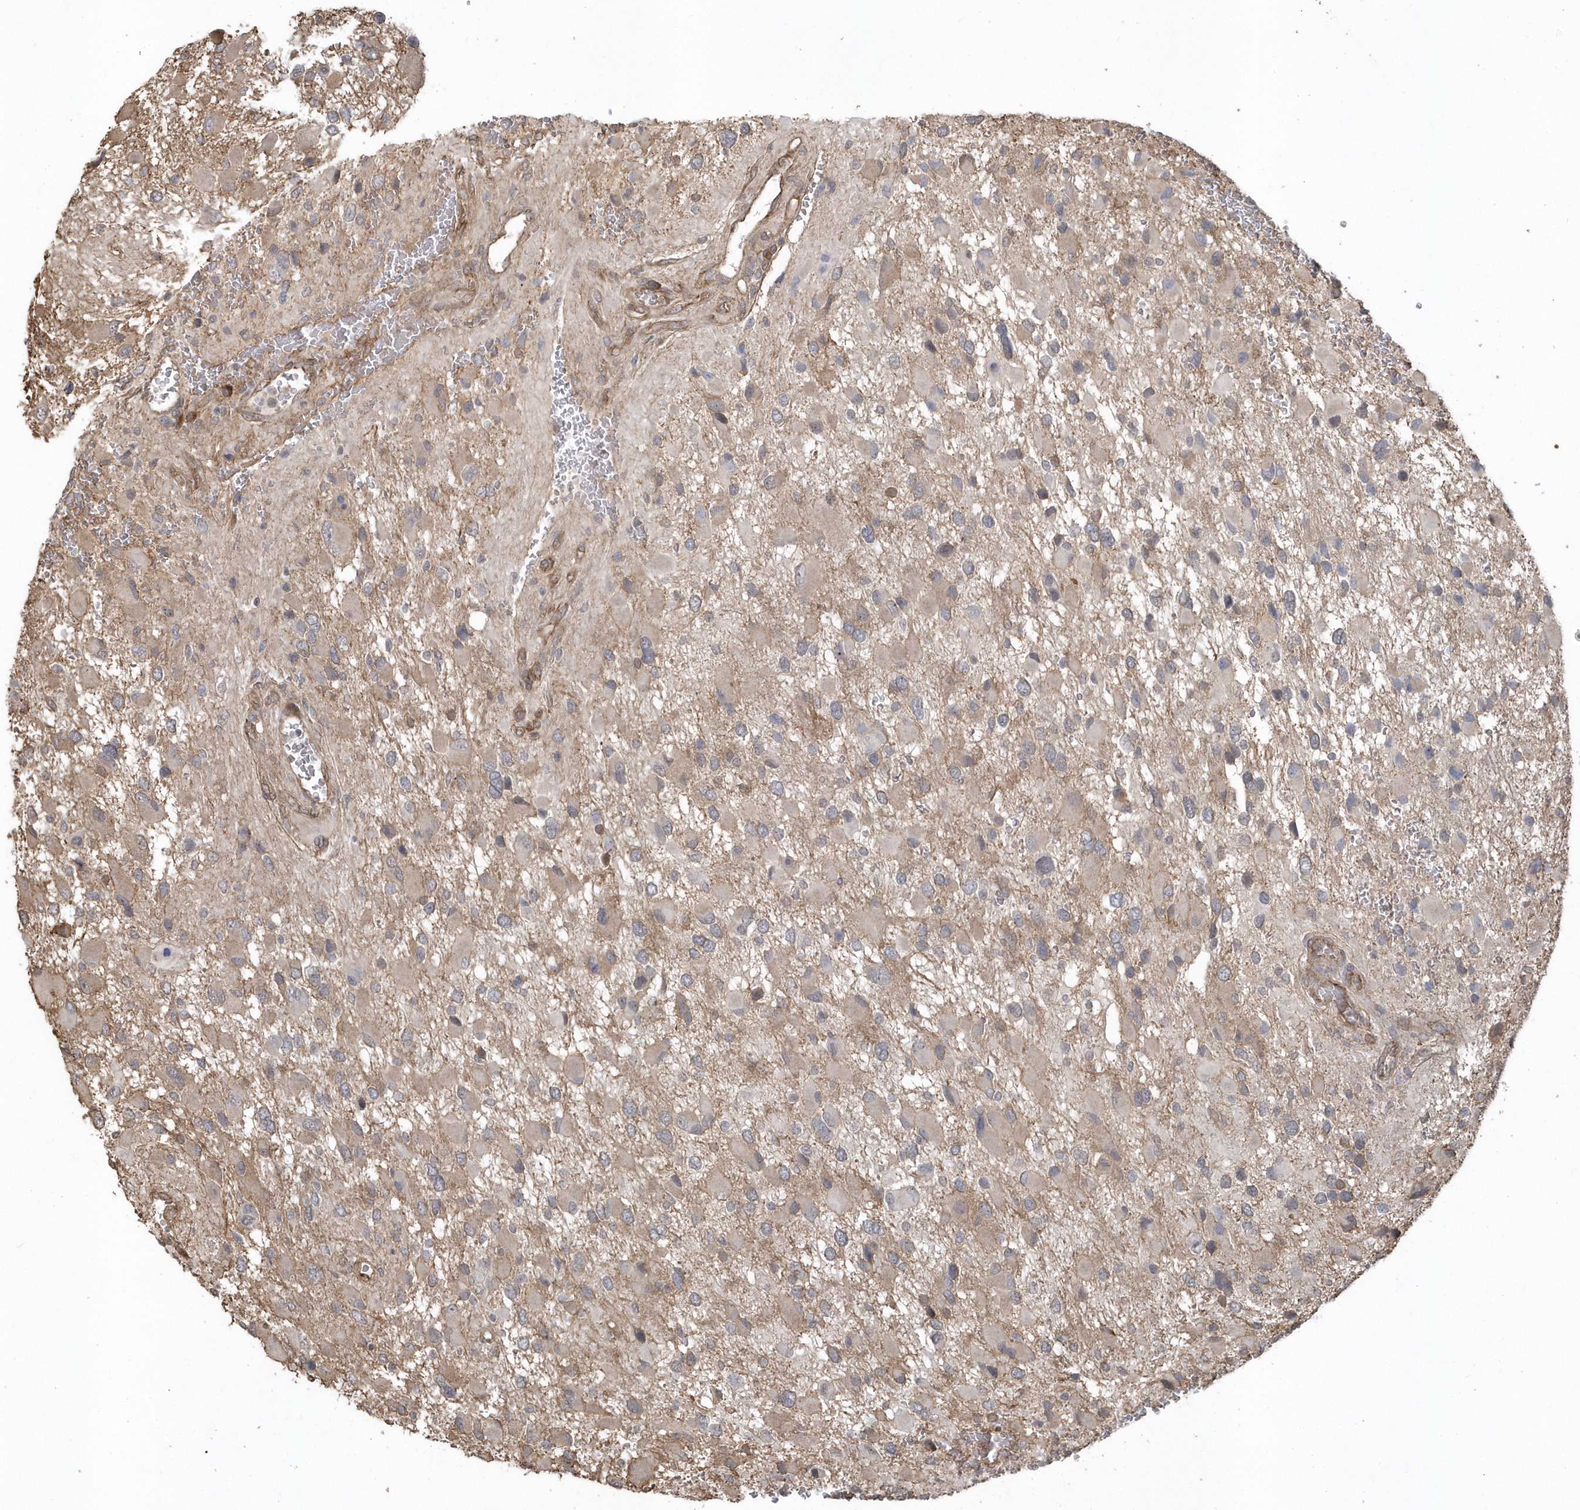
{"staining": {"intensity": "weak", "quantity": ">75%", "location": "cytoplasmic/membranous"}, "tissue": "glioma", "cell_type": "Tumor cells", "image_type": "cancer", "snomed": [{"axis": "morphology", "description": "Glioma, malignant, High grade"}, {"axis": "topography", "description": "Brain"}], "caption": "Immunohistochemical staining of high-grade glioma (malignant) displays low levels of weak cytoplasmic/membranous positivity in approximately >75% of tumor cells.", "gene": "HERPUD1", "patient": {"sex": "male", "age": 53}}